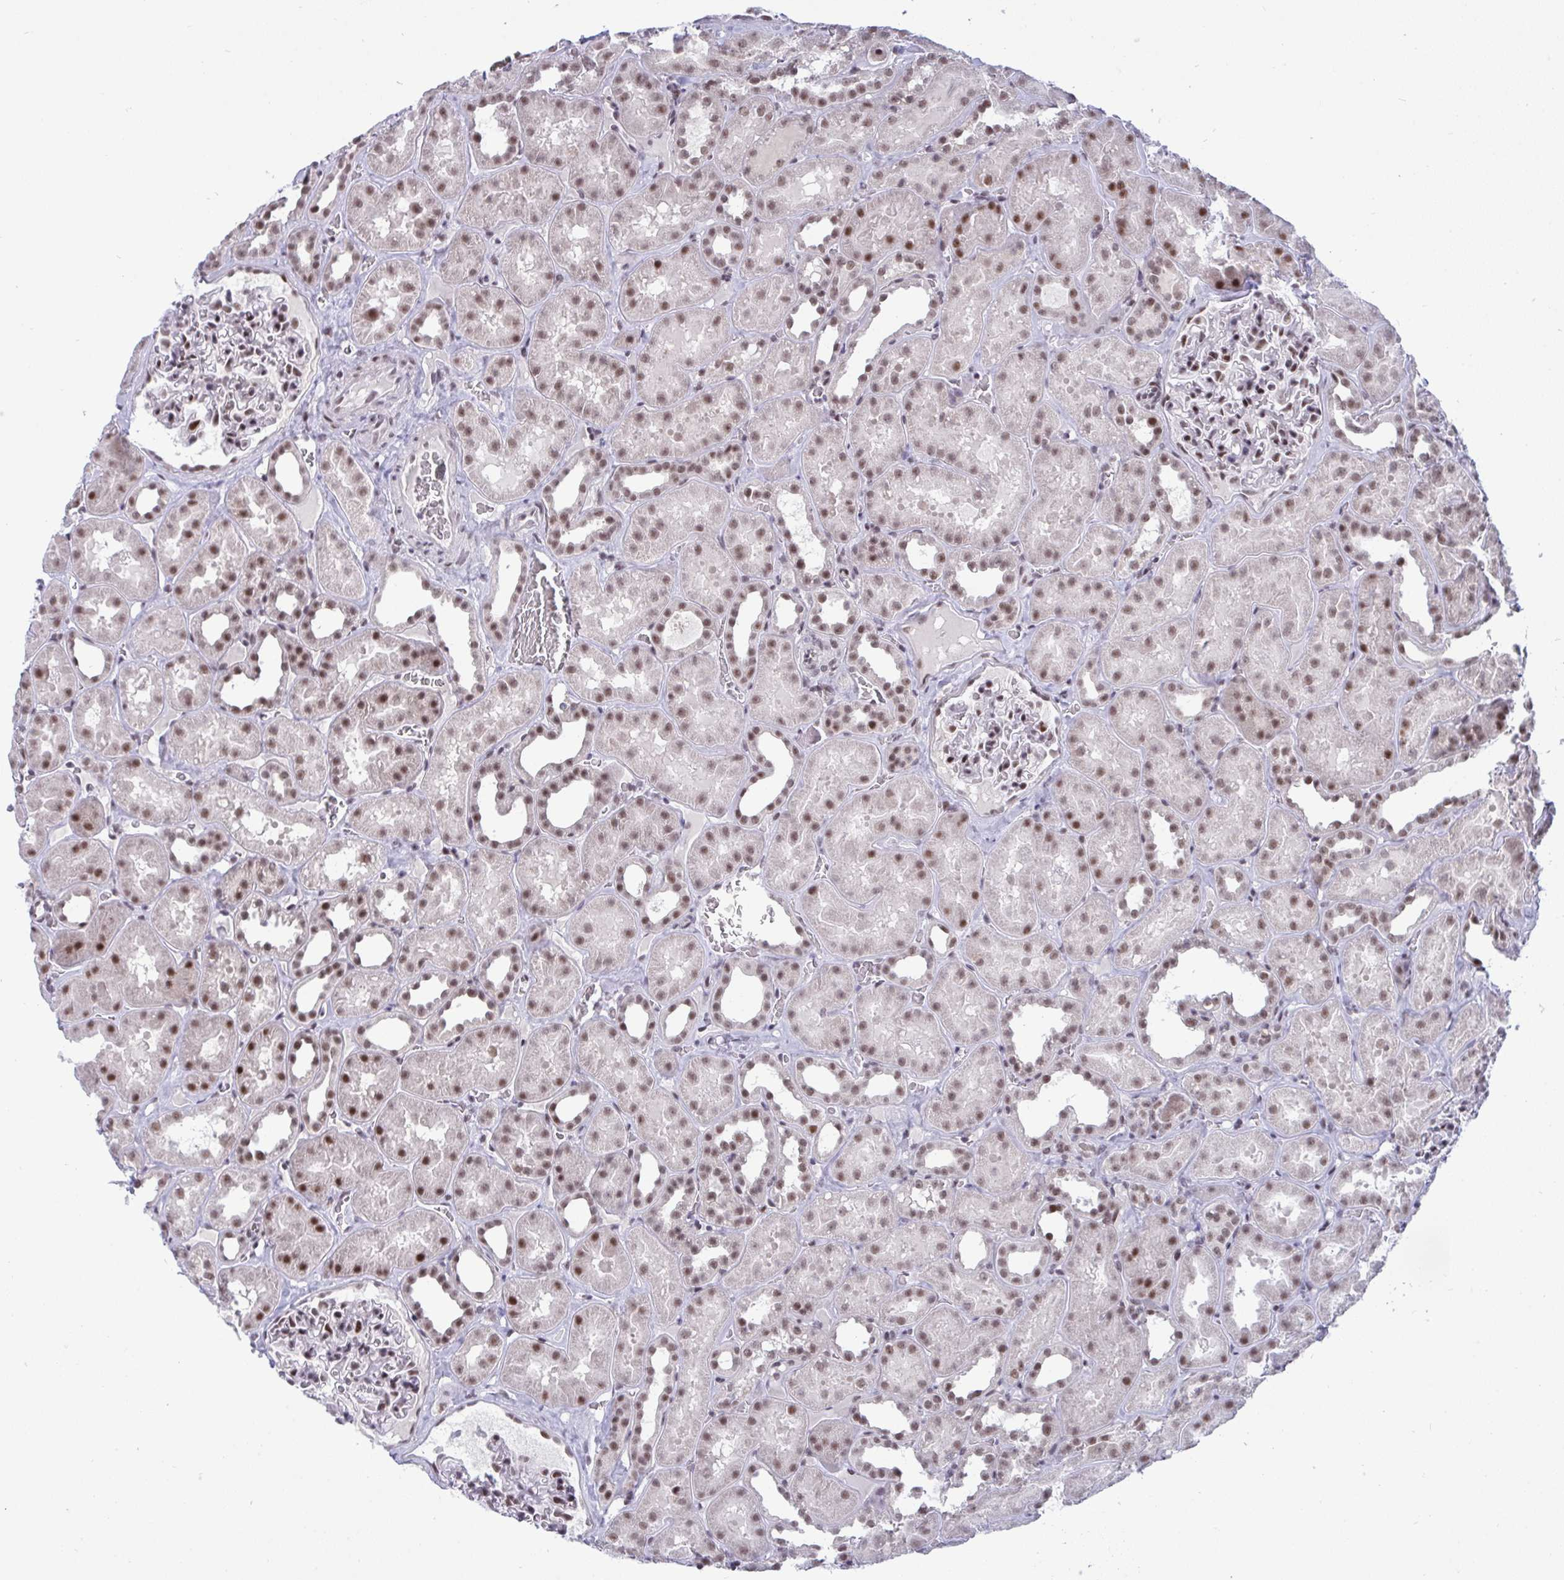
{"staining": {"intensity": "strong", "quantity": "25%-75%", "location": "nuclear"}, "tissue": "kidney", "cell_type": "Cells in glomeruli", "image_type": "normal", "snomed": [{"axis": "morphology", "description": "Normal tissue, NOS"}, {"axis": "topography", "description": "Kidney"}], "caption": "Kidney stained with immunohistochemistry (IHC) exhibits strong nuclear positivity in about 25%-75% of cells in glomeruli. The protein of interest is shown in brown color, while the nuclei are stained blue.", "gene": "WBP11", "patient": {"sex": "female", "age": 41}}